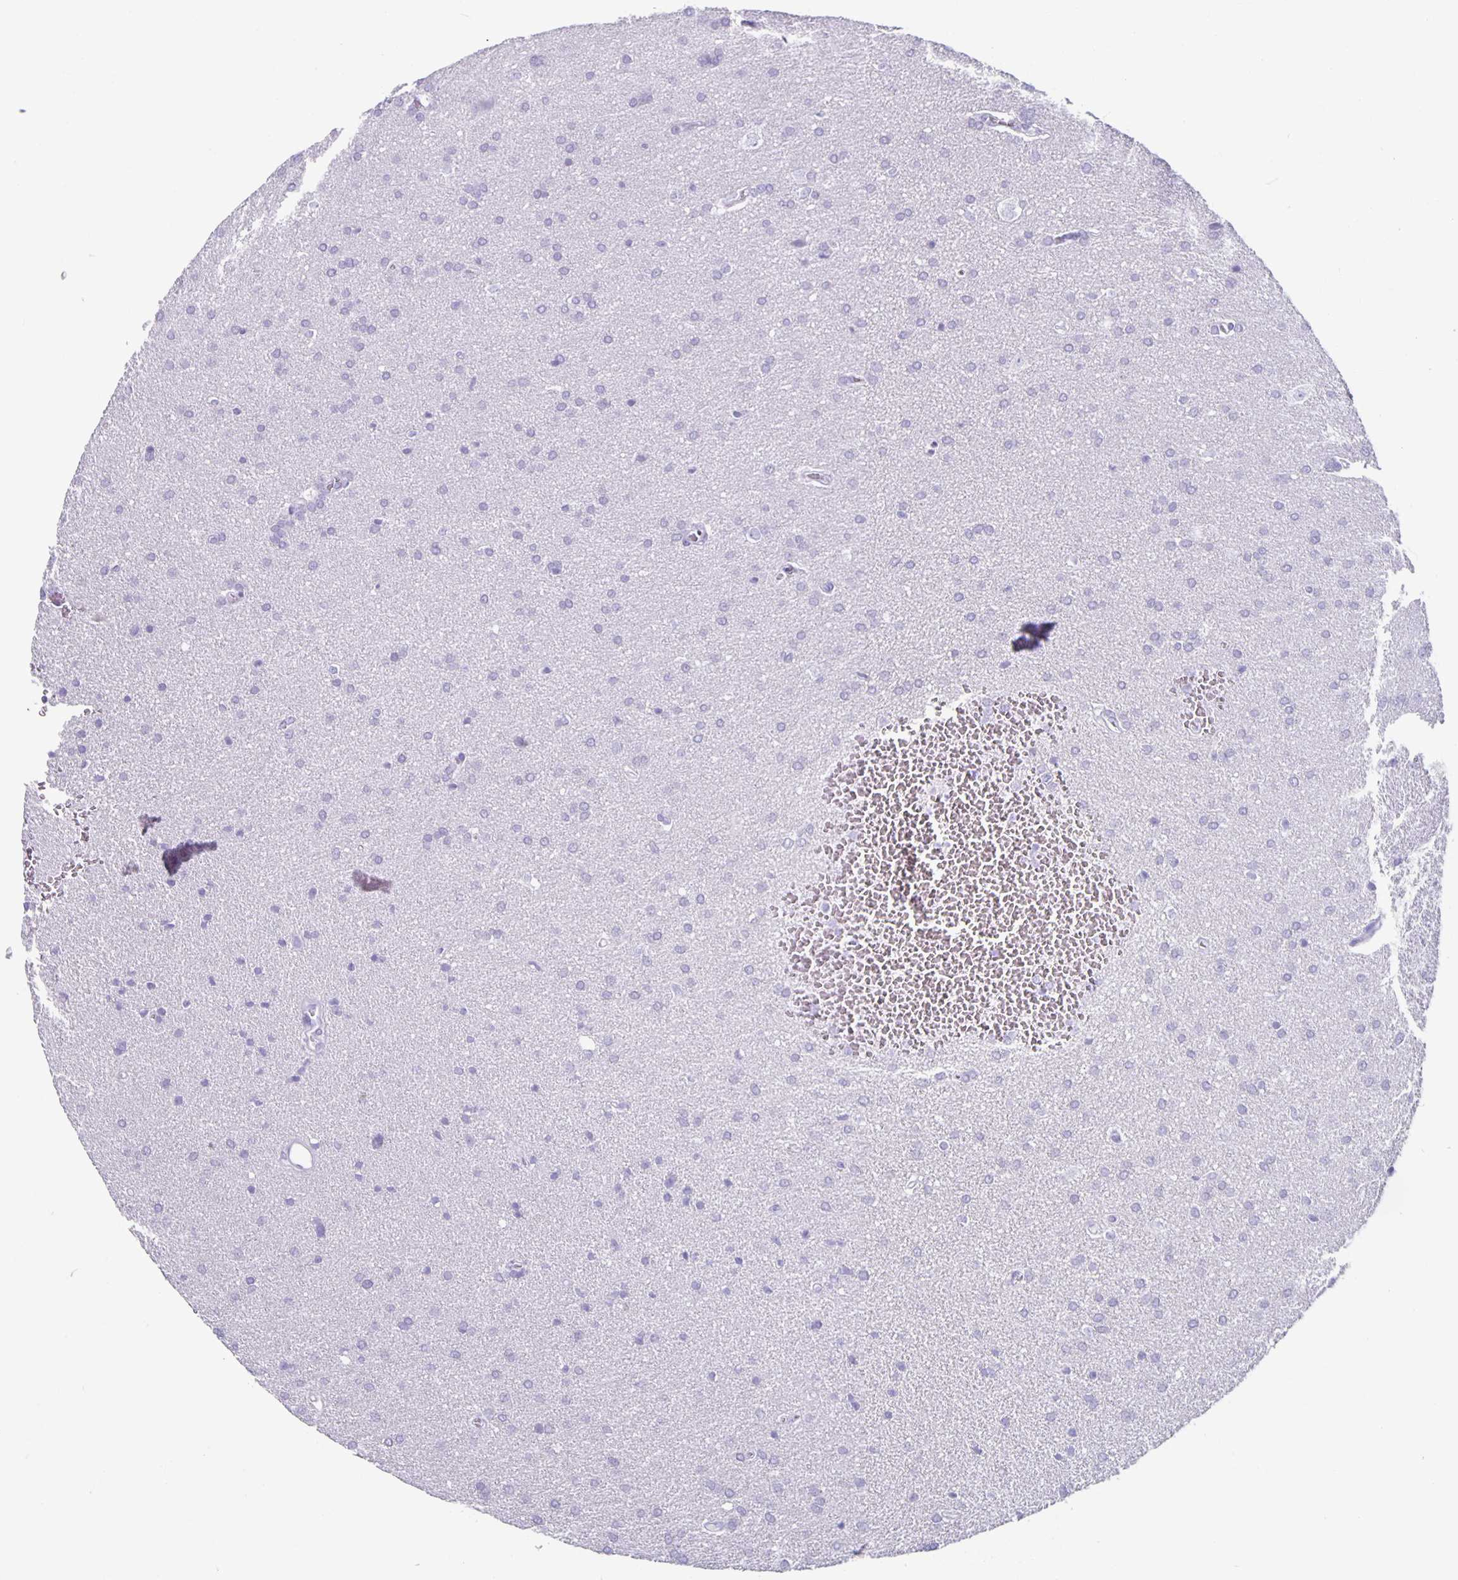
{"staining": {"intensity": "negative", "quantity": "none", "location": "none"}, "tissue": "glioma", "cell_type": "Tumor cells", "image_type": "cancer", "snomed": [{"axis": "morphology", "description": "Glioma, malignant, Low grade"}, {"axis": "topography", "description": "Brain"}], "caption": "Immunohistochemical staining of human malignant glioma (low-grade) reveals no significant staining in tumor cells.", "gene": "CT45A5", "patient": {"sex": "female", "age": 34}}